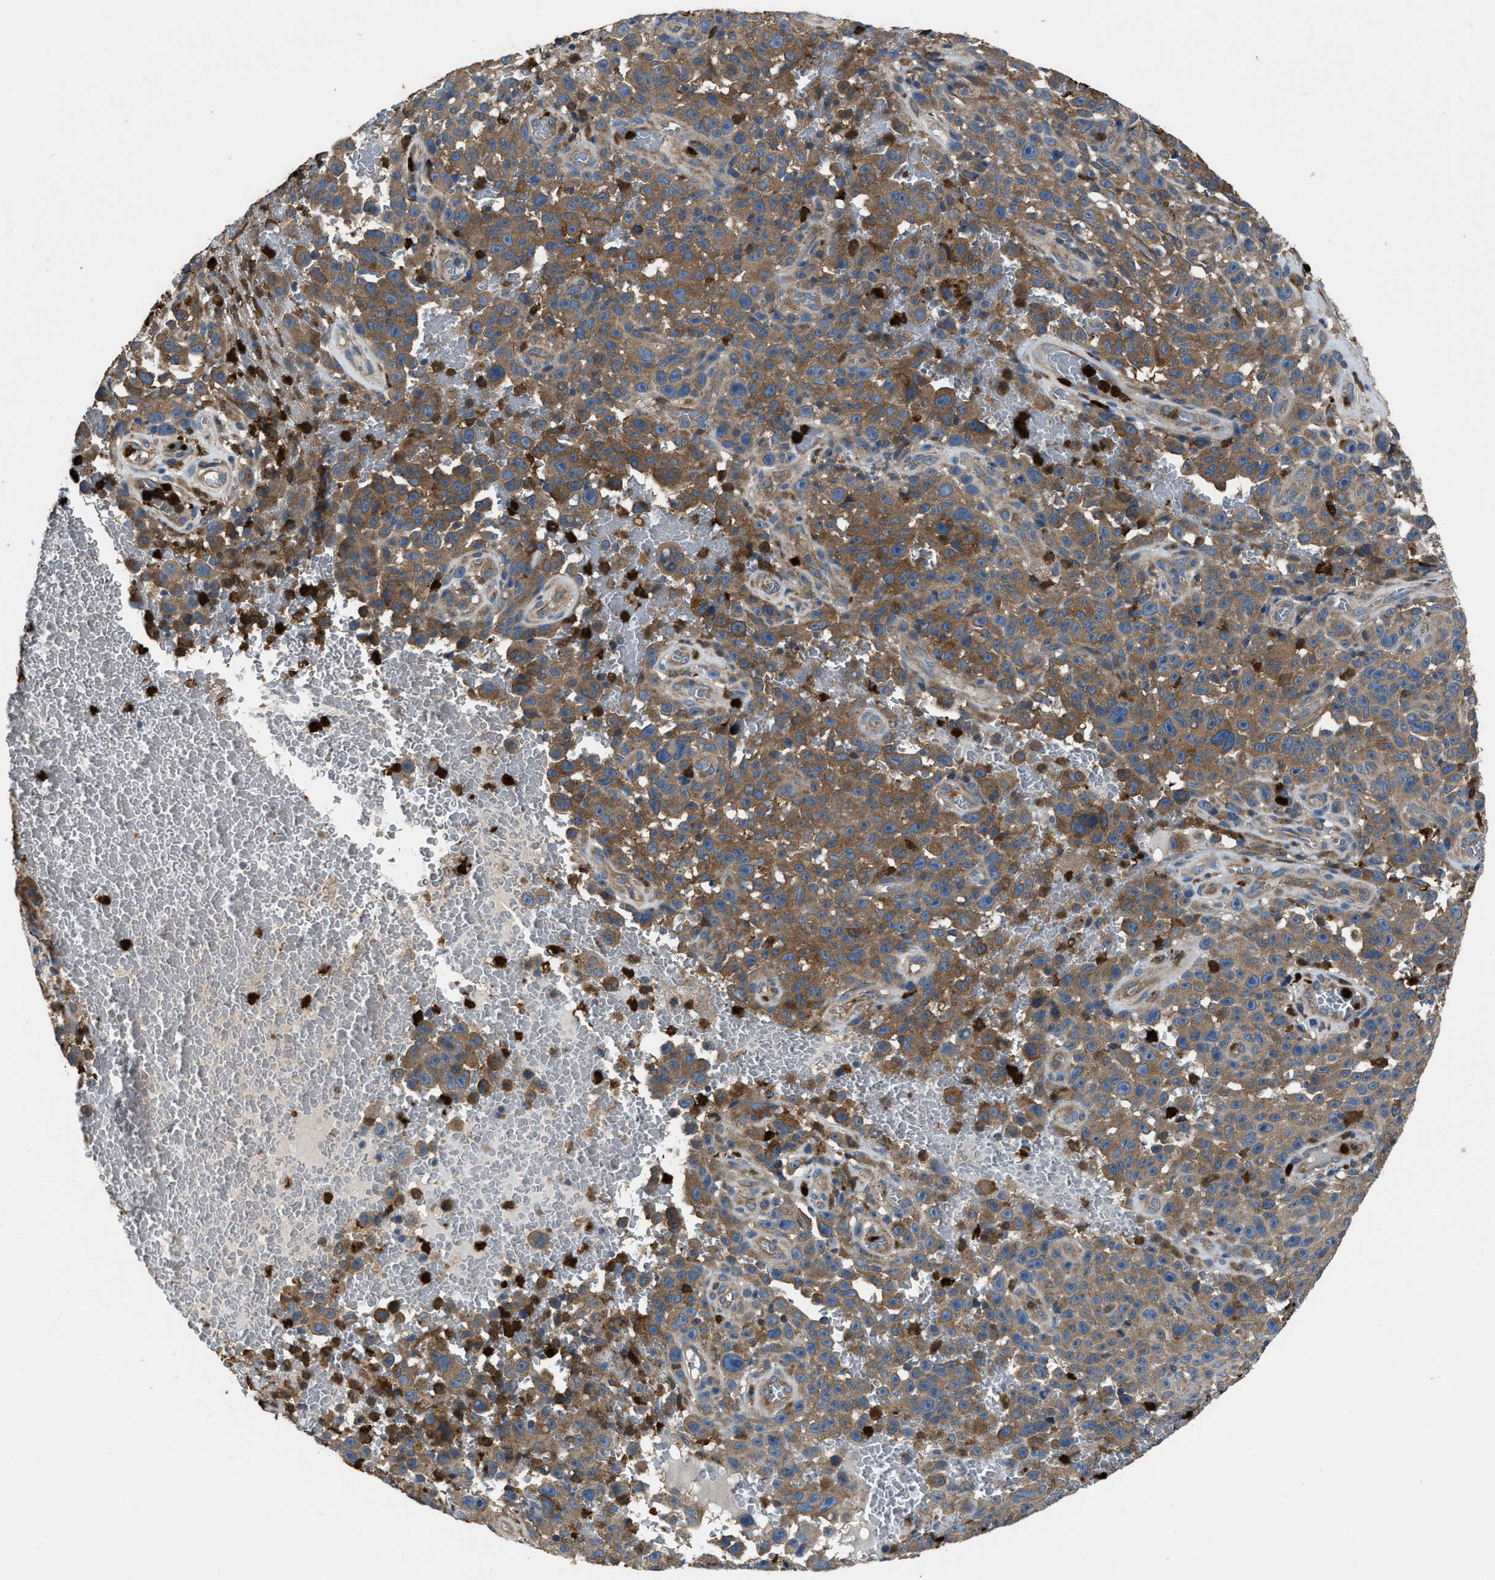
{"staining": {"intensity": "moderate", "quantity": ">75%", "location": "cytoplasmic/membranous"}, "tissue": "melanoma", "cell_type": "Tumor cells", "image_type": "cancer", "snomed": [{"axis": "morphology", "description": "Malignant melanoma, NOS"}, {"axis": "topography", "description": "Skin"}], "caption": "Moderate cytoplasmic/membranous protein staining is present in approximately >75% of tumor cells in malignant melanoma. (Brightfield microscopy of DAB IHC at high magnification).", "gene": "ANGPT1", "patient": {"sex": "female", "age": 82}}